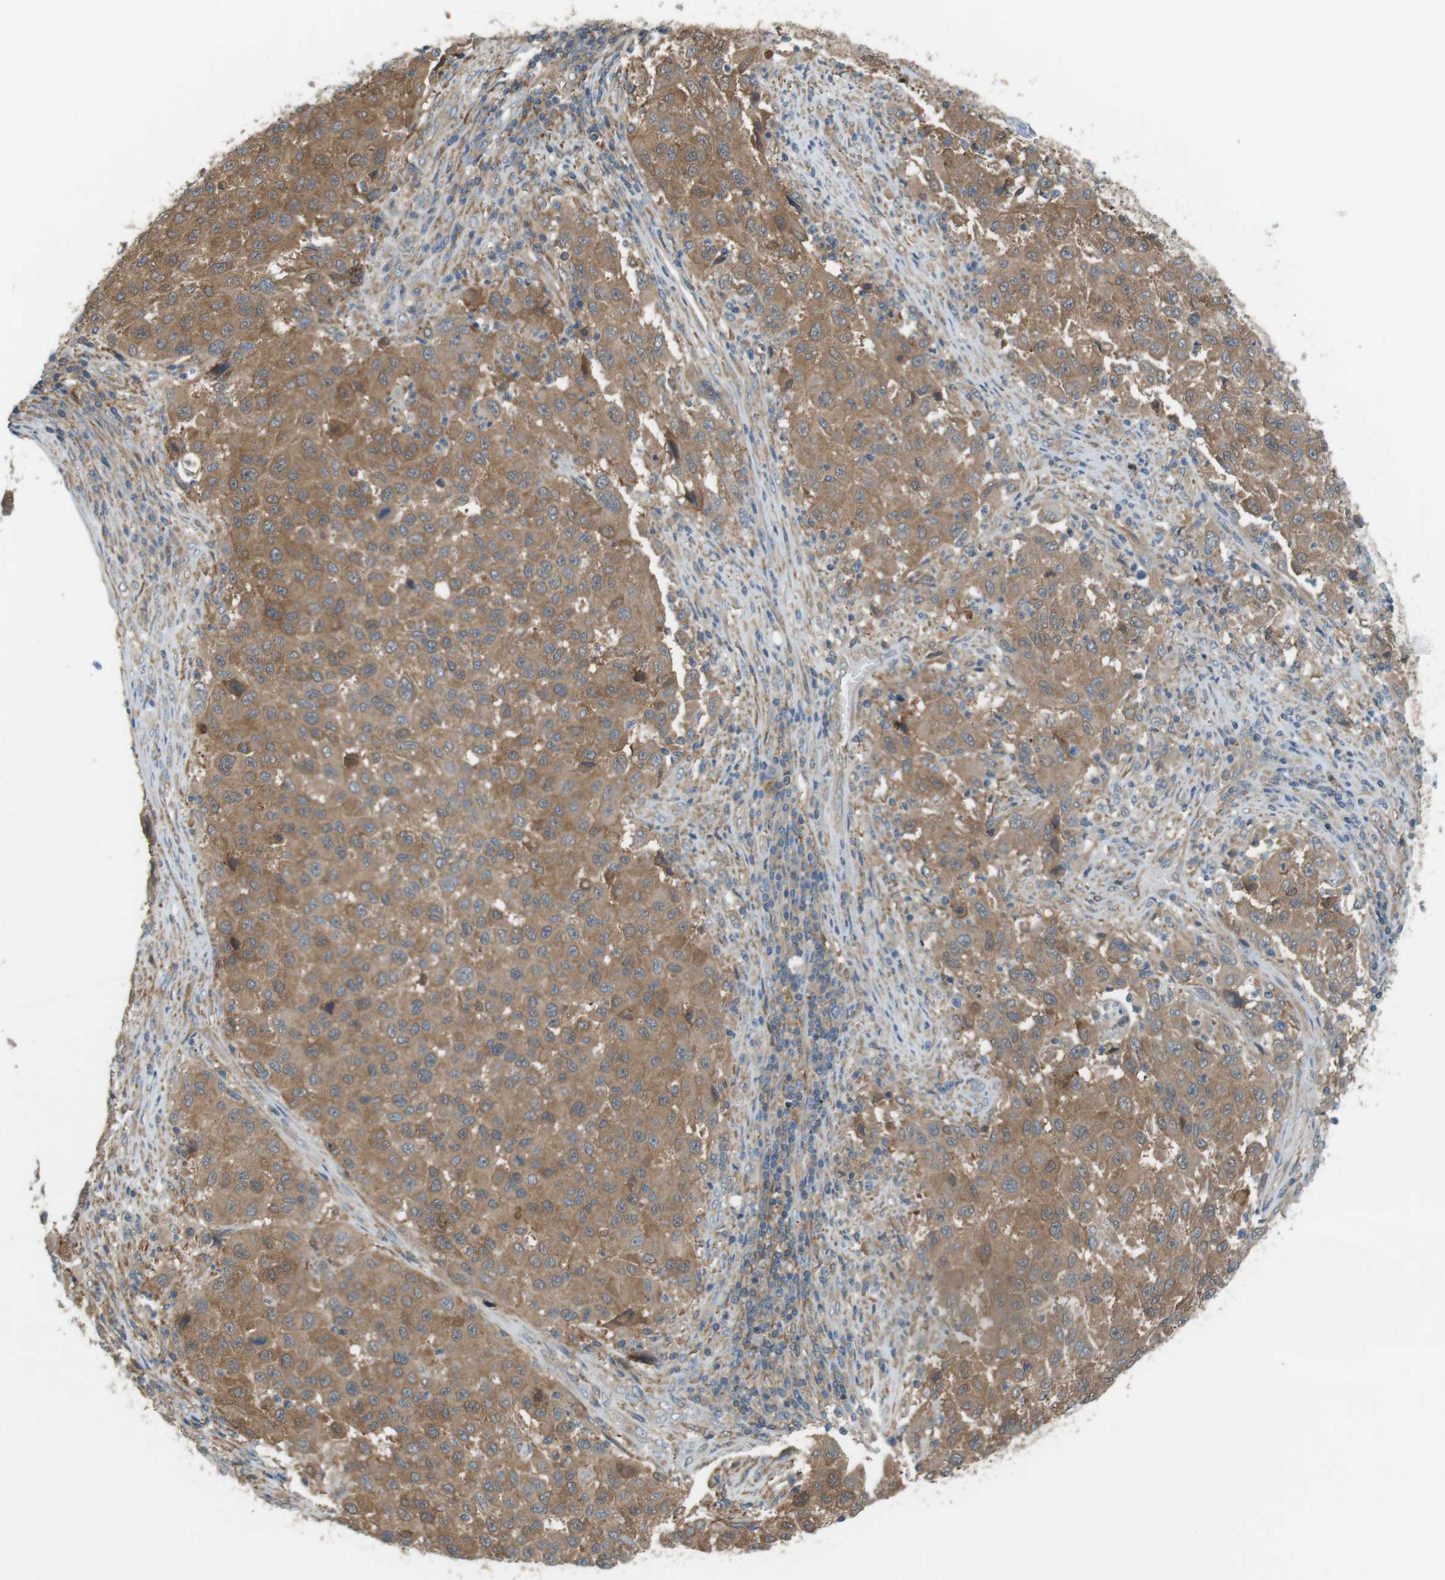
{"staining": {"intensity": "moderate", "quantity": ">75%", "location": "cytoplasmic/membranous"}, "tissue": "melanoma", "cell_type": "Tumor cells", "image_type": "cancer", "snomed": [{"axis": "morphology", "description": "Malignant melanoma, Metastatic site"}, {"axis": "topography", "description": "Lymph node"}], "caption": "Immunohistochemical staining of malignant melanoma (metastatic site) exhibits medium levels of moderate cytoplasmic/membranous positivity in approximately >75% of tumor cells. (DAB (3,3'-diaminobenzidine) IHC with brightfield microscopy, high magnification).", "gene": "PEPD", "patient": {"sex": "male", "age": 61}}